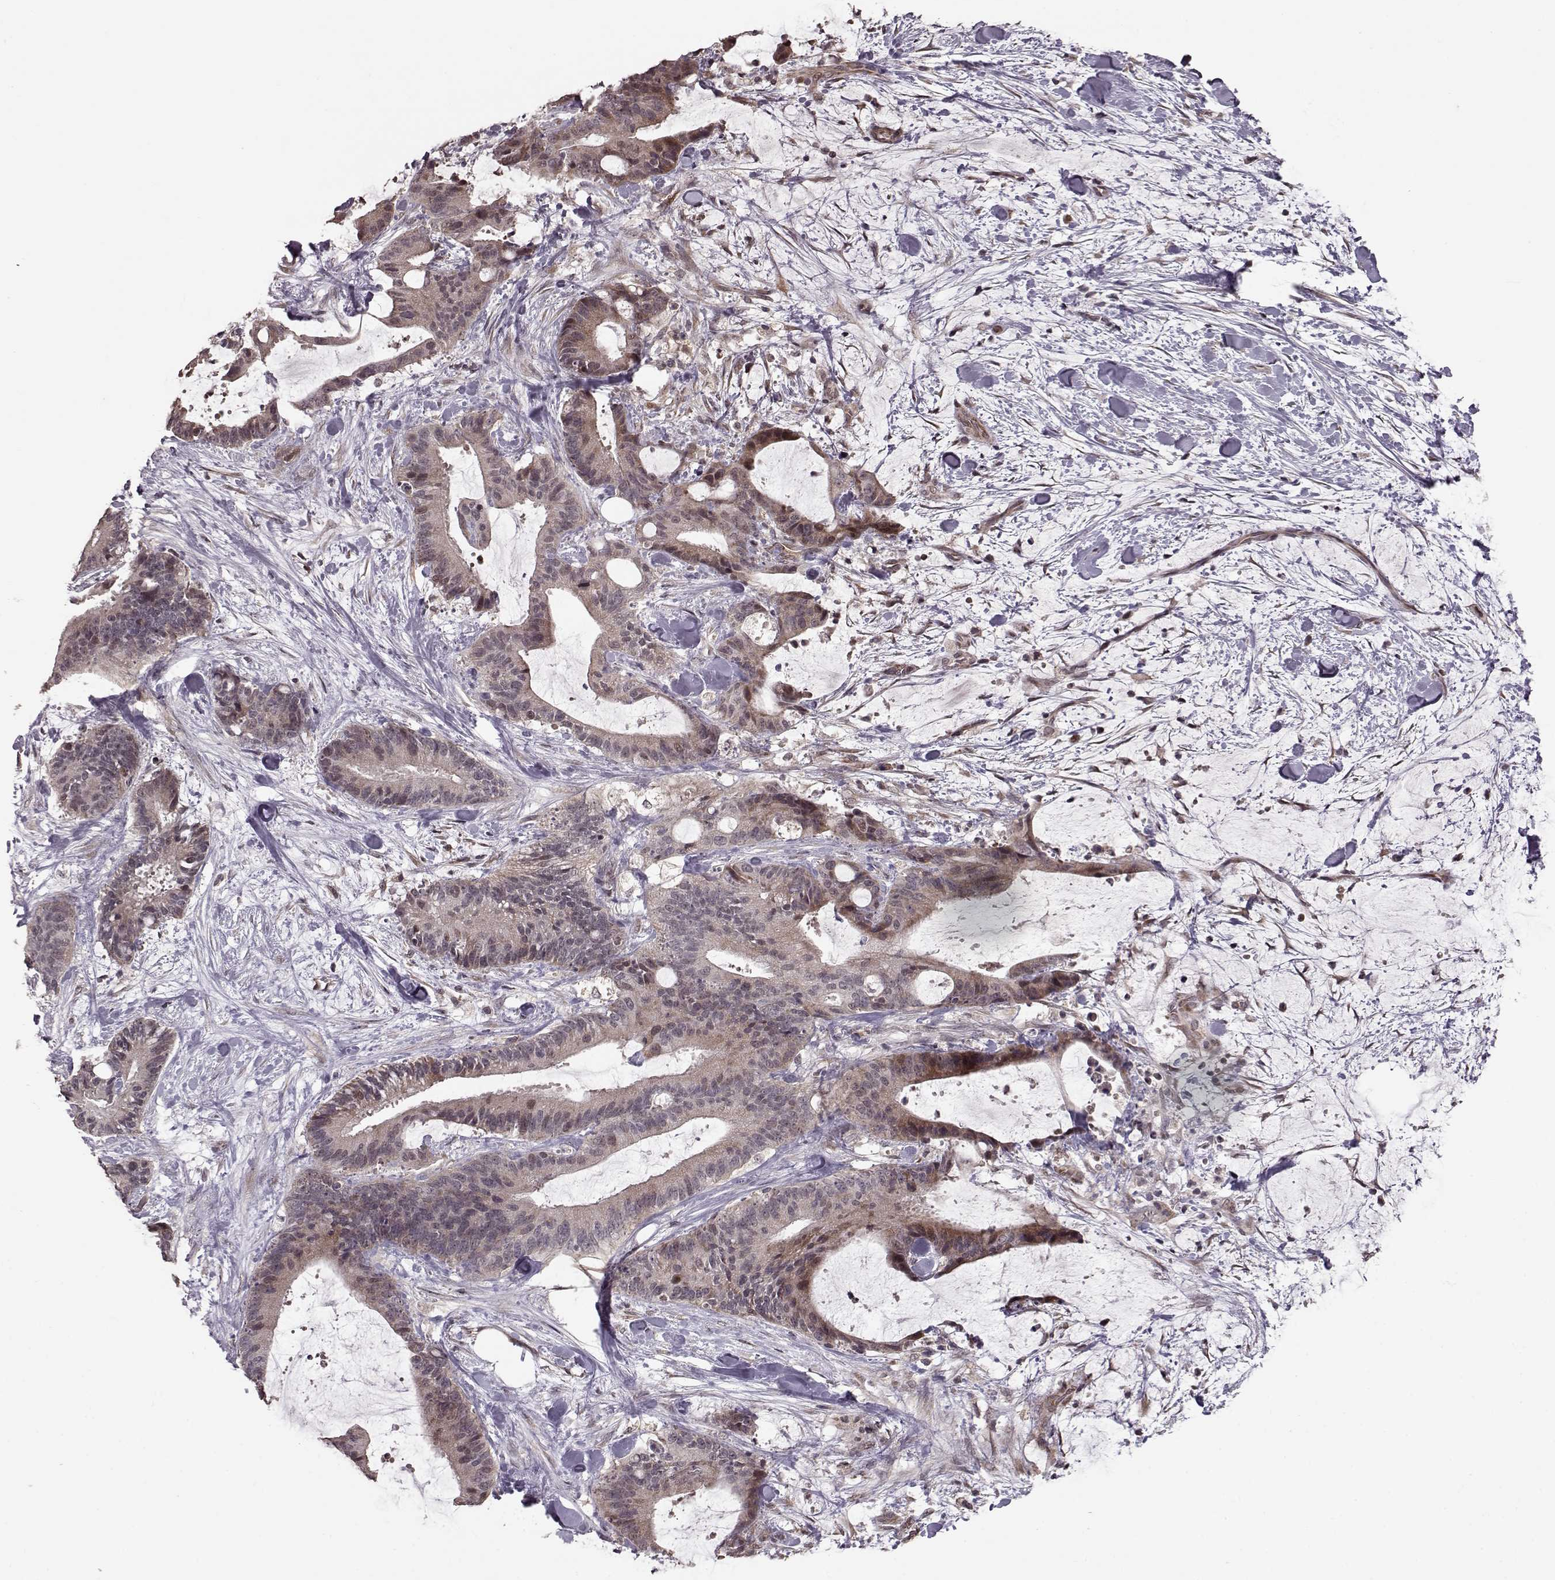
{"staining": {"intensity": "moderate", "quantity": ">75%", "location": "cytoplasmic/membranous"}, "tissue": "liver cancer", "cell_type": "Tumor cells", "image_type": "cancer", "snomed": [{"axis": "morphology", "description": "Cholangiocarcinoma"}, {"axis": "topography", "description": "Liver"}], "caption": "Immunohistochemical staining of human liver cancer (cholangiocarcinoma) reveals medium levels of moderate cytoplasmic/membranous positivity in approximately >75% of tumor cells.", "gene": "ELOVL5", "patient": {"sex": "female", "age": 73}}